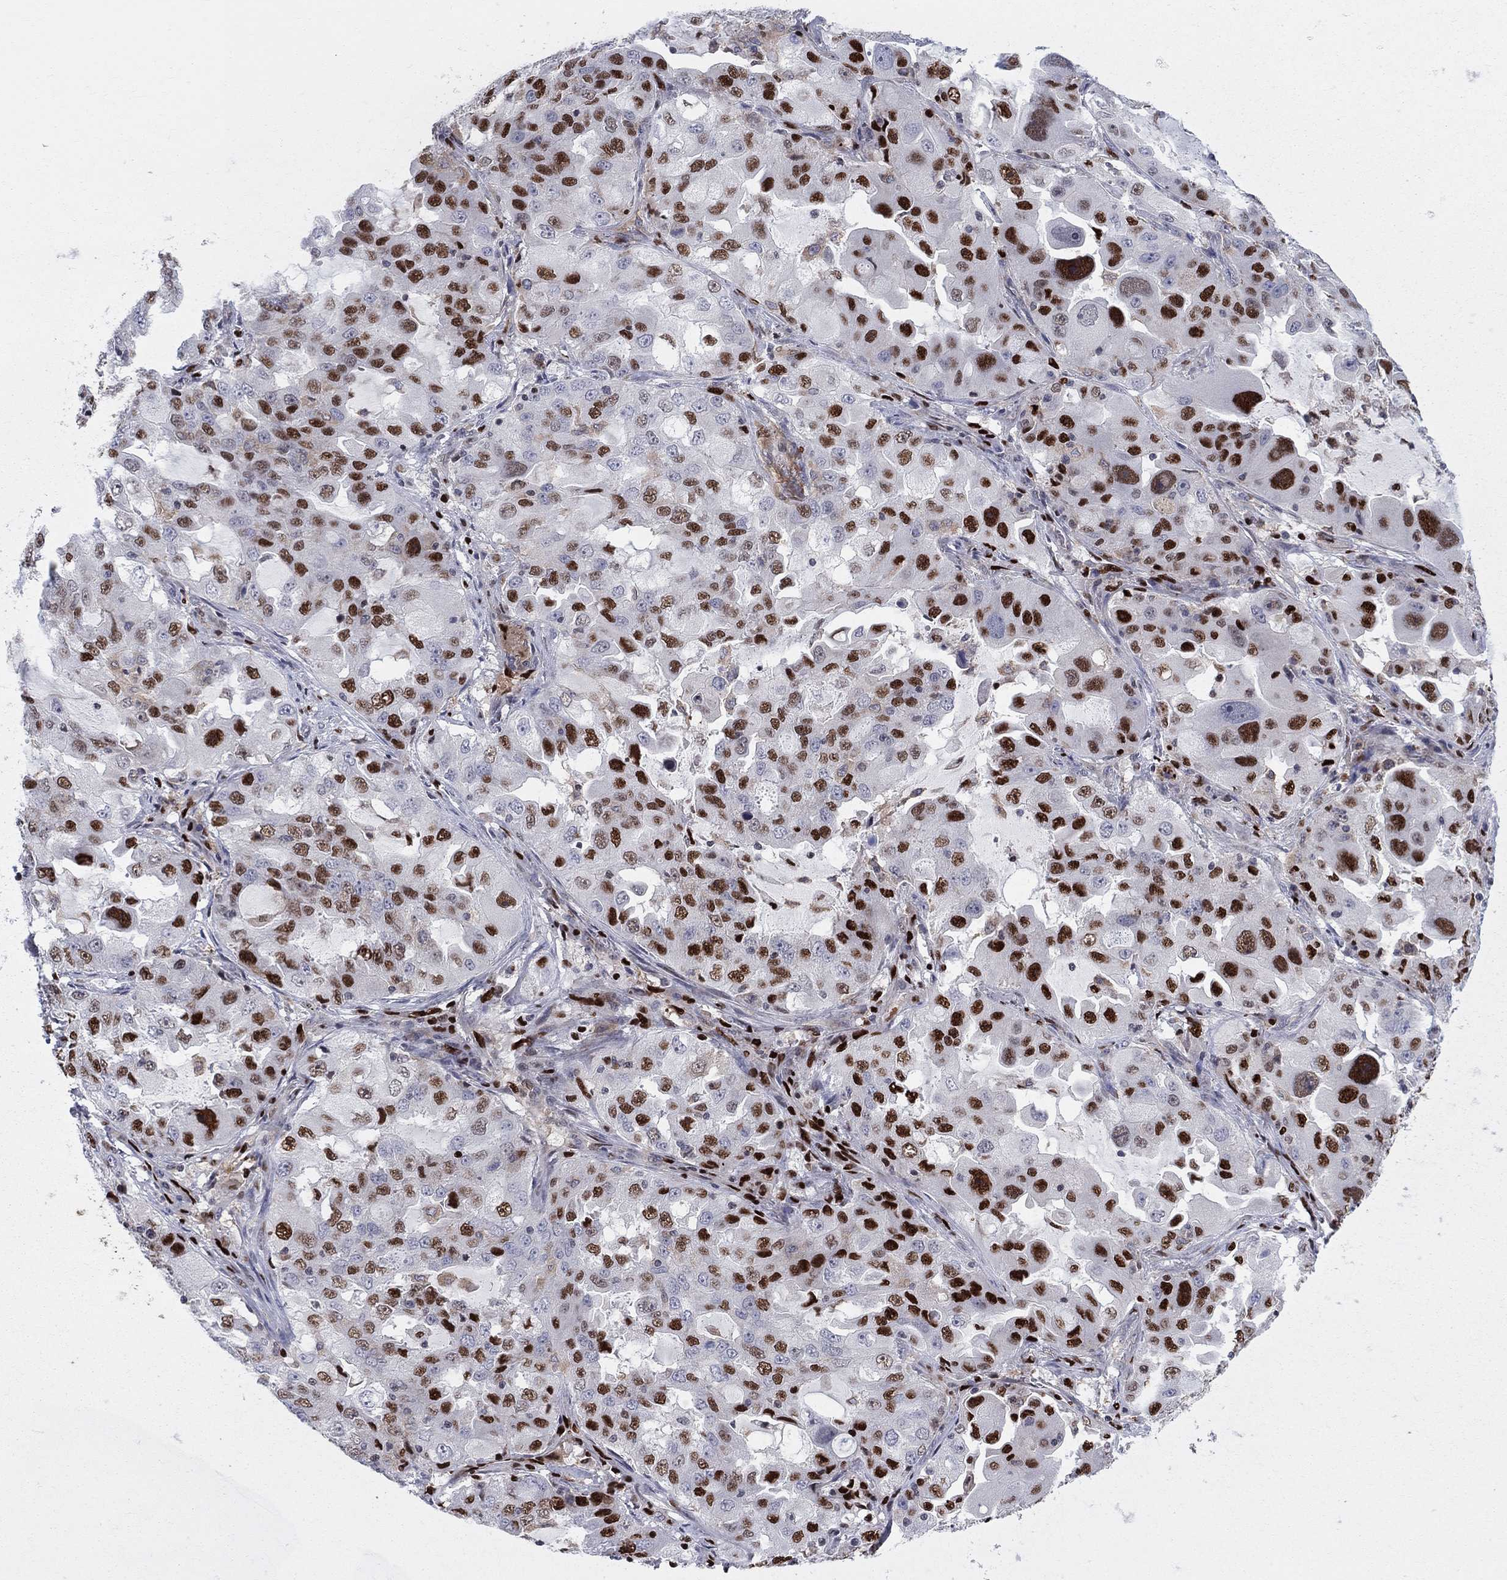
{"staining": {"intensity": "strong", "quantity": "25%-75%", "location": "nuclear"}, "tissue": "lung cancer", "cell_type": "Tumor cells", "image_type": "cancer", "snomed": [{"axis": "morphology", "description": "Adenocarcinoma, NOS"}, {"axis": "topography", "description": "Lung"}], "caption": "The image reveals staining of adenocarcinoma (lung), revealing strong nuclear protein staining (brown color) within tumor cells.", "gene": "ZNHIT3", "patient": {"sex": "female", "age": 61}}